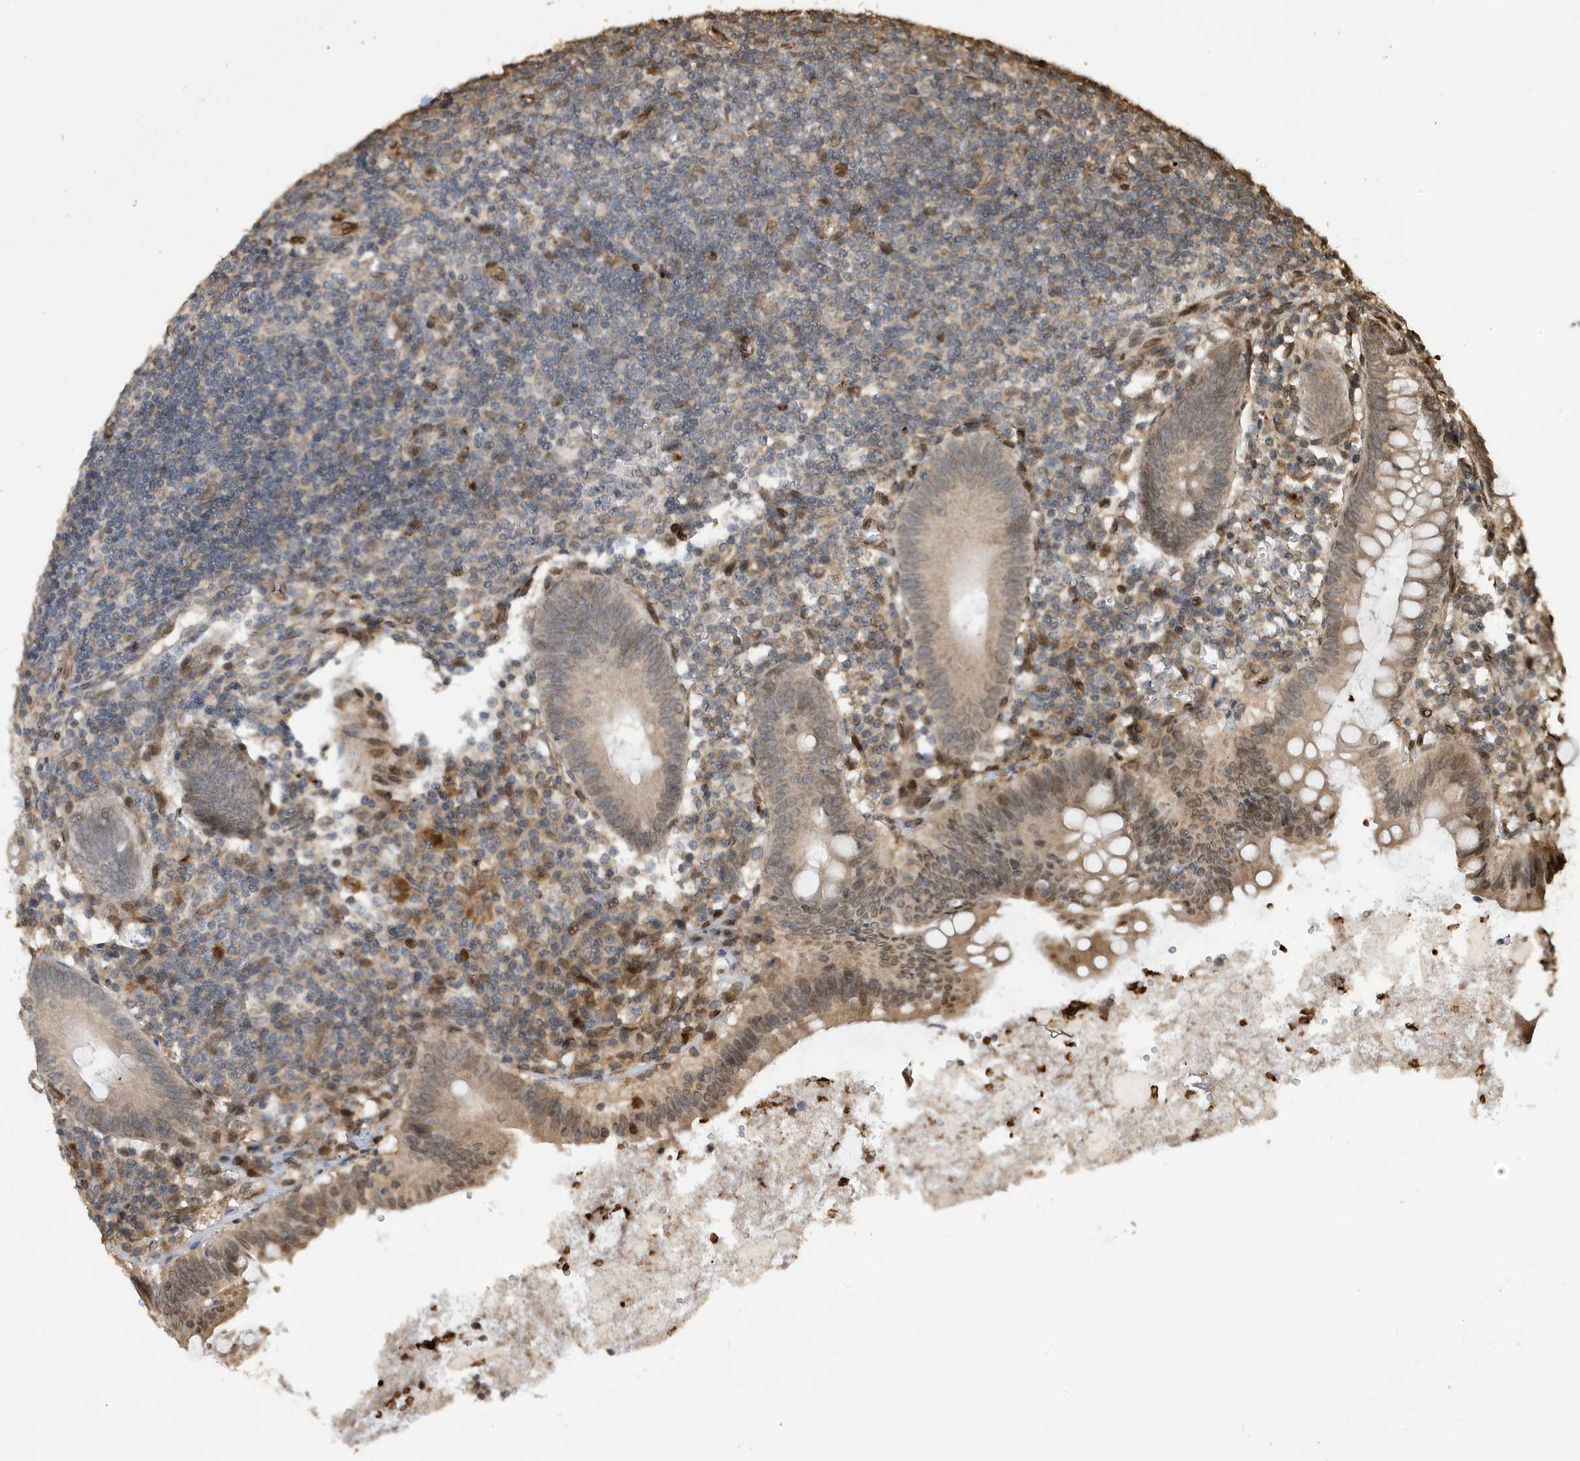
{"staining": {"intensity": "moderate", "quantity": "<25%", "location": "nuclear"}, "tissue": "appendix", "cell_type": "Glandular cells", "image_type": "normal", "snomed": [{"axis": "morphology", "description": "Normal tissue, NOS"}, {"axis": "topography", "description": "Appendix"}], "caption": "A histopathology image of appendix stained for a protein displays moderate nuclear brown staining in glandular cells. The staining was performed using DAB (3,3'-diaminobenzidine) to visualize the protein expression in brown, while the nuclei were stained in blue with hematoxylin (Magnification: 20x).", "gene": "DUSP18", "patient": {"sex": "female", "age": 54}}